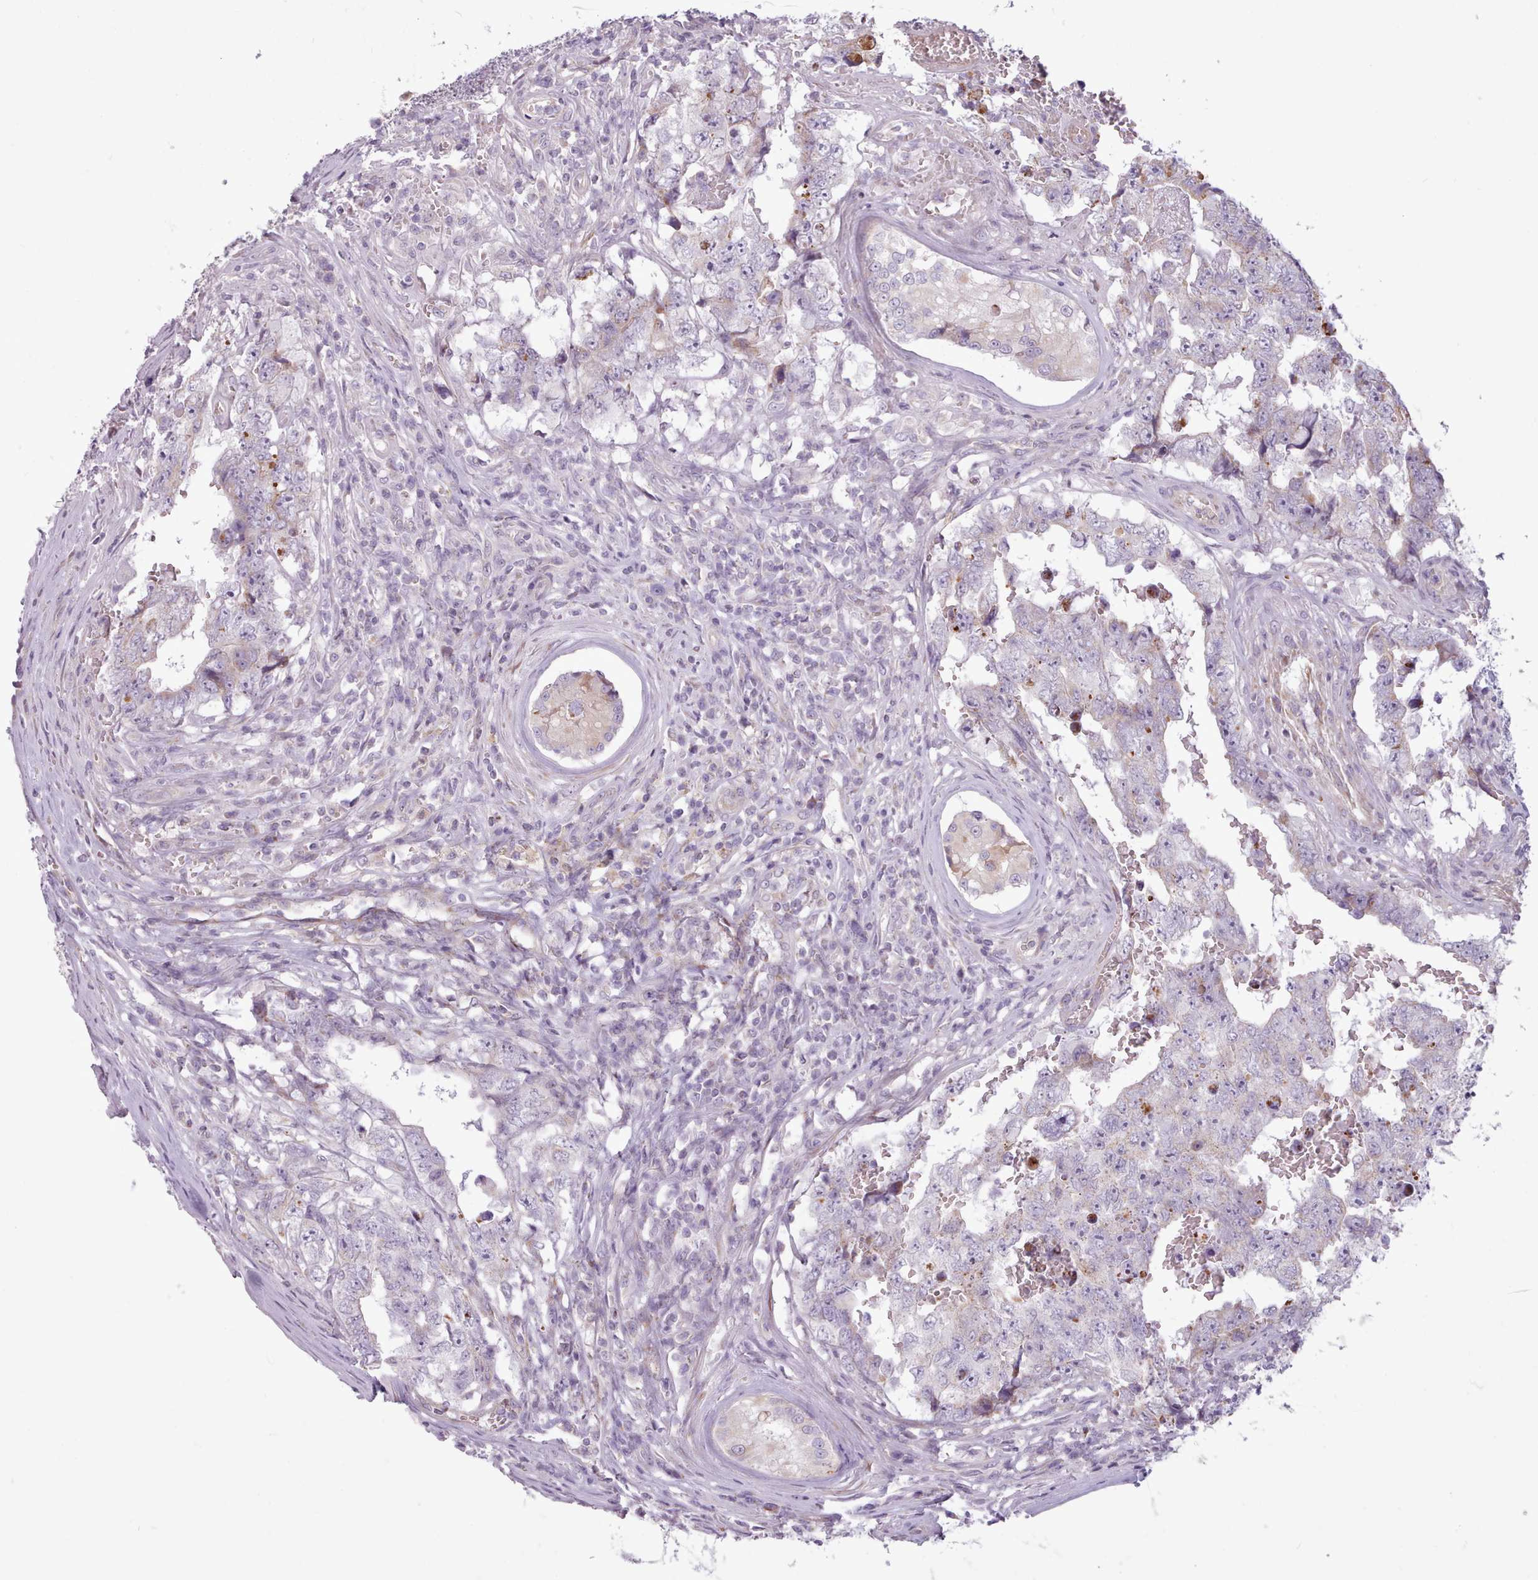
{"staining": {"intensity": "negative", "quantity": "none", "location": "none"}, "tissue": "testis cancer", "cell_type": "Tumor cells", "image_type": "cancer", "snomed": [{"axis": "morphology", "description": "Carcinoma, Embryonal, NOS"}, {"axis": "topography", "description": "Testis"}], "caption": "An image of human embryonal carcinoma (testis) is negative for staining in tumor cells. Nuclei are stained in blue.", "gene": "AVL9", "patient": {"sex": "male", "age": 25}}